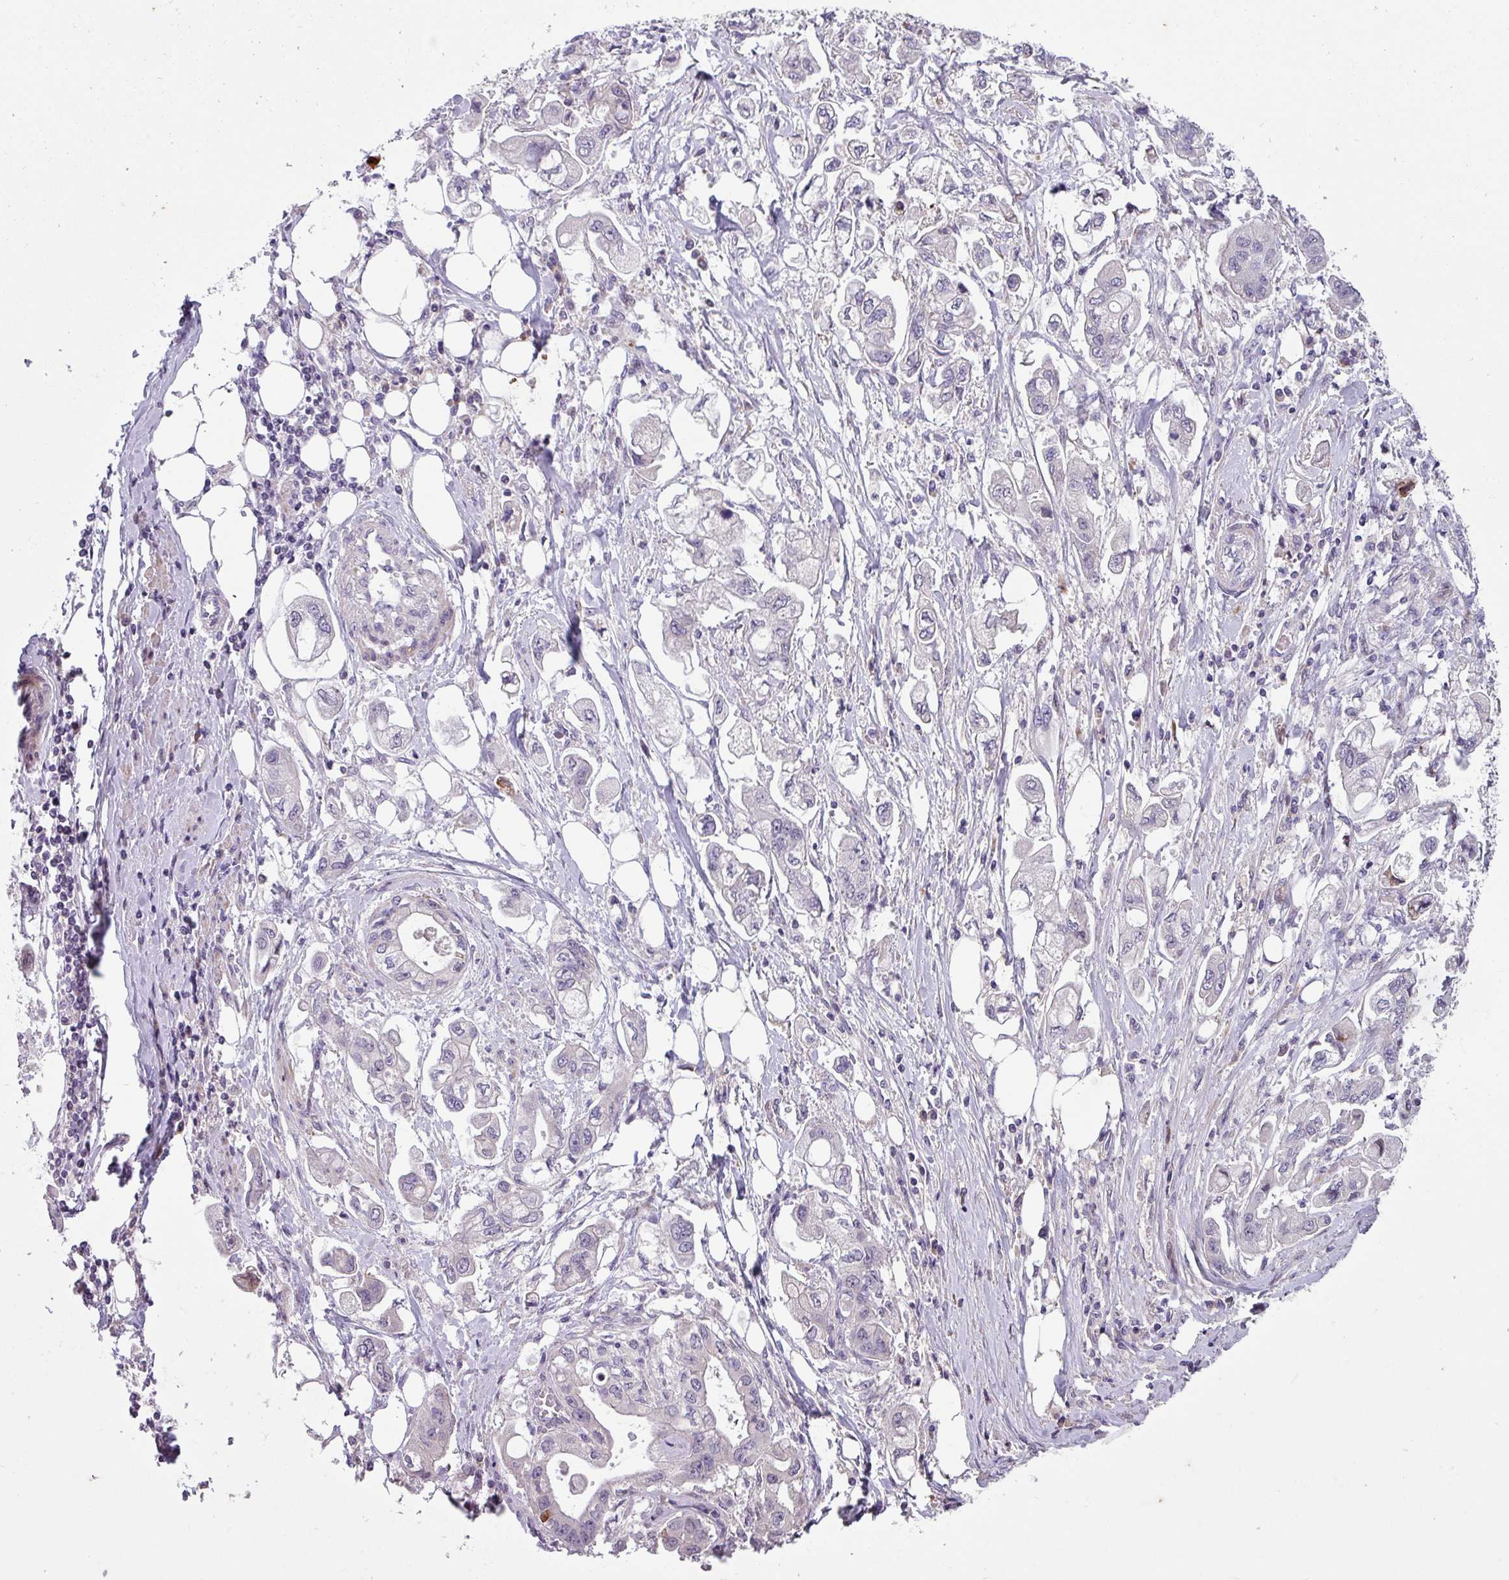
{"staining": {"intensity": "negative", "quantity": "none", "location": "none"}, "tissue": "stomach cancer", "cell_type": "Tumor cells", "image_type": "cancer", "snomed": [{"axis": "morphology", "description": "Adenocarcinoma, NOS"}, {"axis": "topography", "description": "Stomach"}], "caption": "An image of human stomach cancer is negative for staining in tumor cells.", "gene": "KLHL3", "patient": {"sex": "male", "age": 62}}